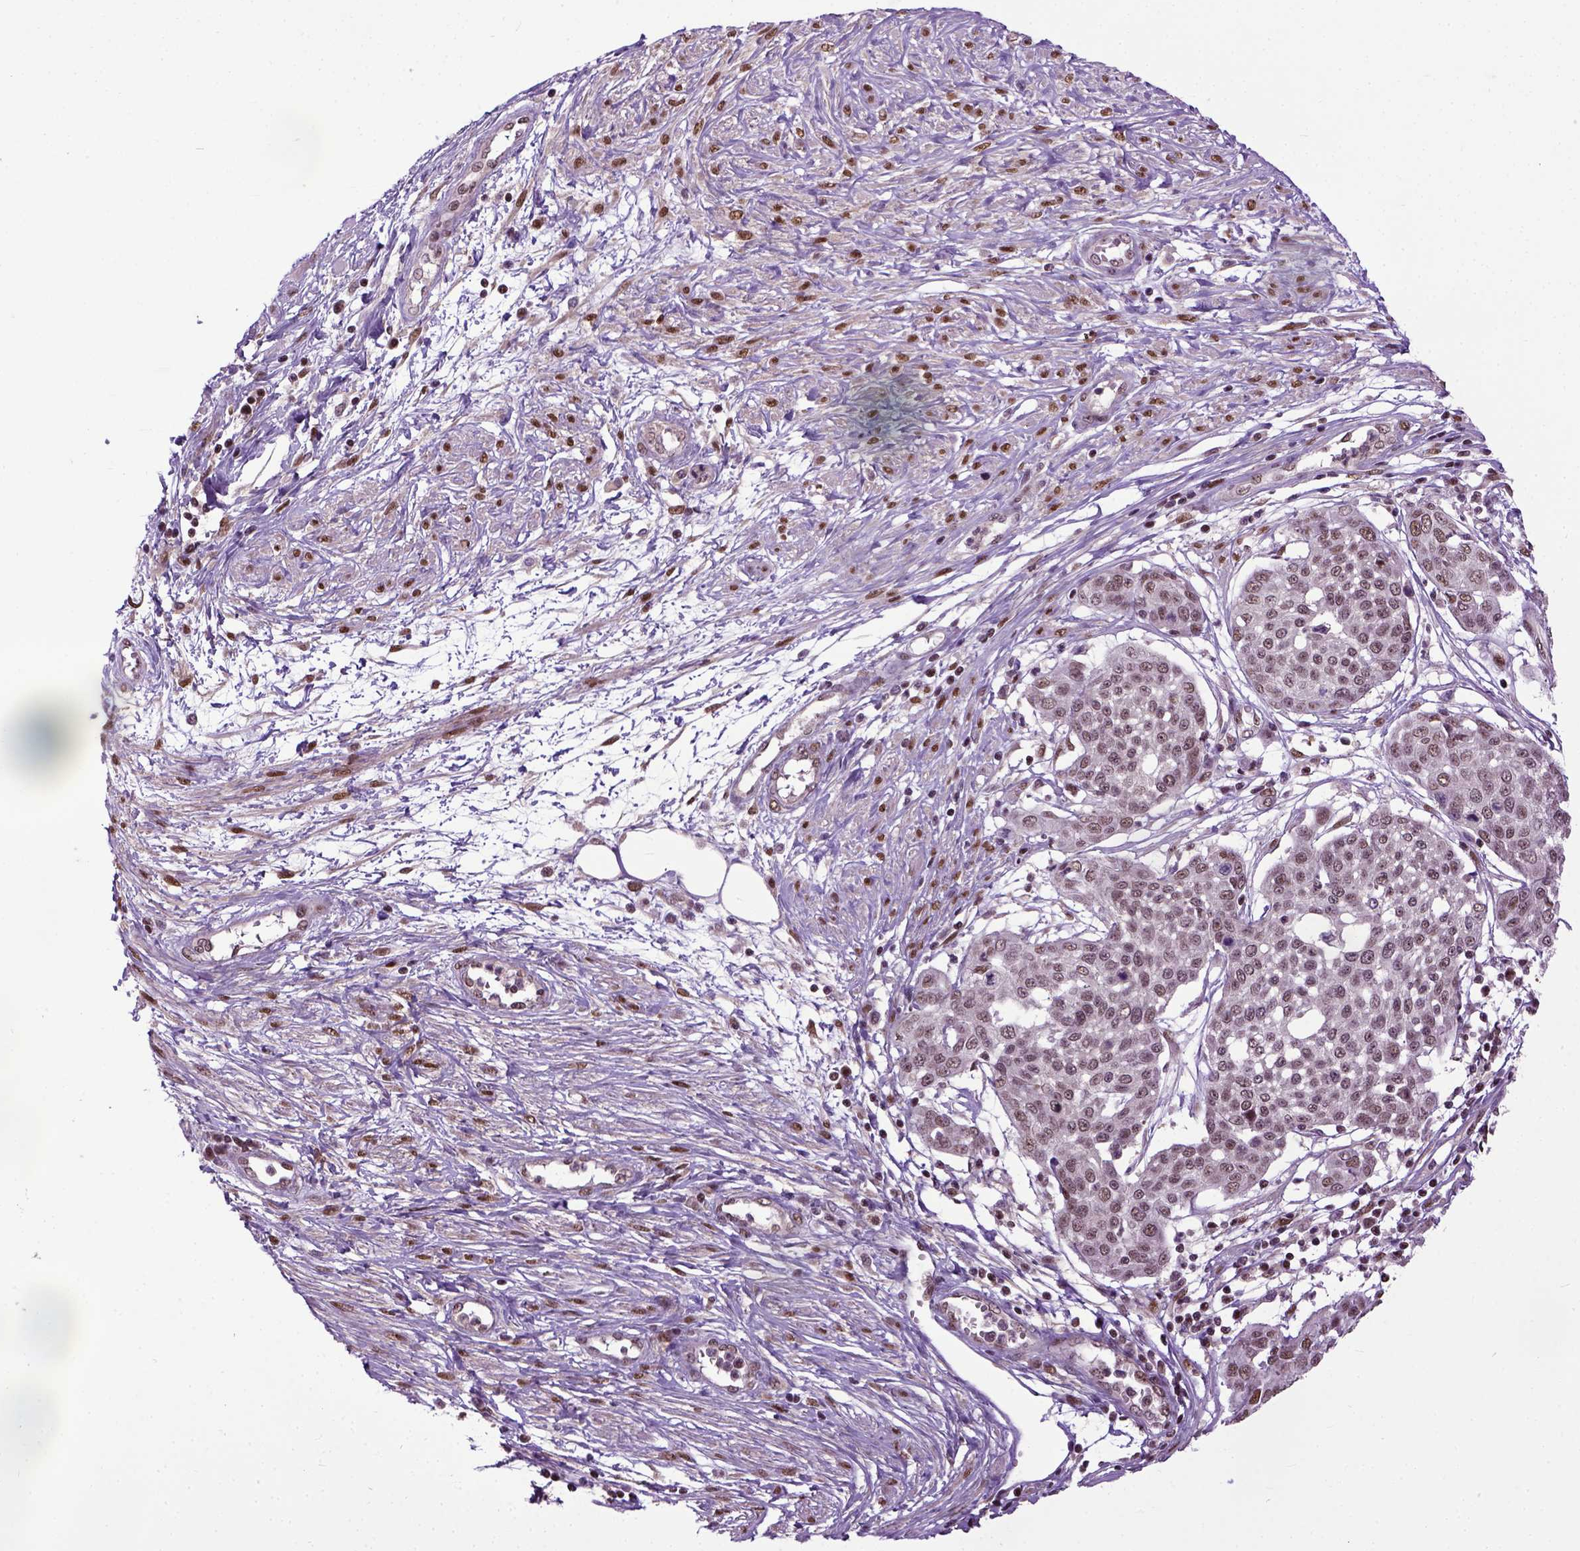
{"staining": {"intensity": "moderate", "quantity": ">75%", "location": "nuclear"}, "tissue": "cervical cancer", "cell_type": "Tumor cells", "image_type": "cancer", "snomed": [{"axis": "morphology", "description": "Squamous cell carcinoma, NOS"}, {"axis": "topography", "description": "Cervix"}], "caption": "Immunohistochemistry of squamous cell carcinoma (cervical) reveals medium levels of moderate nuclear positivity in approximately >75% of tumor cells.", "gene": "UBA3", "patient": {"sex": "female", "age": 34}}